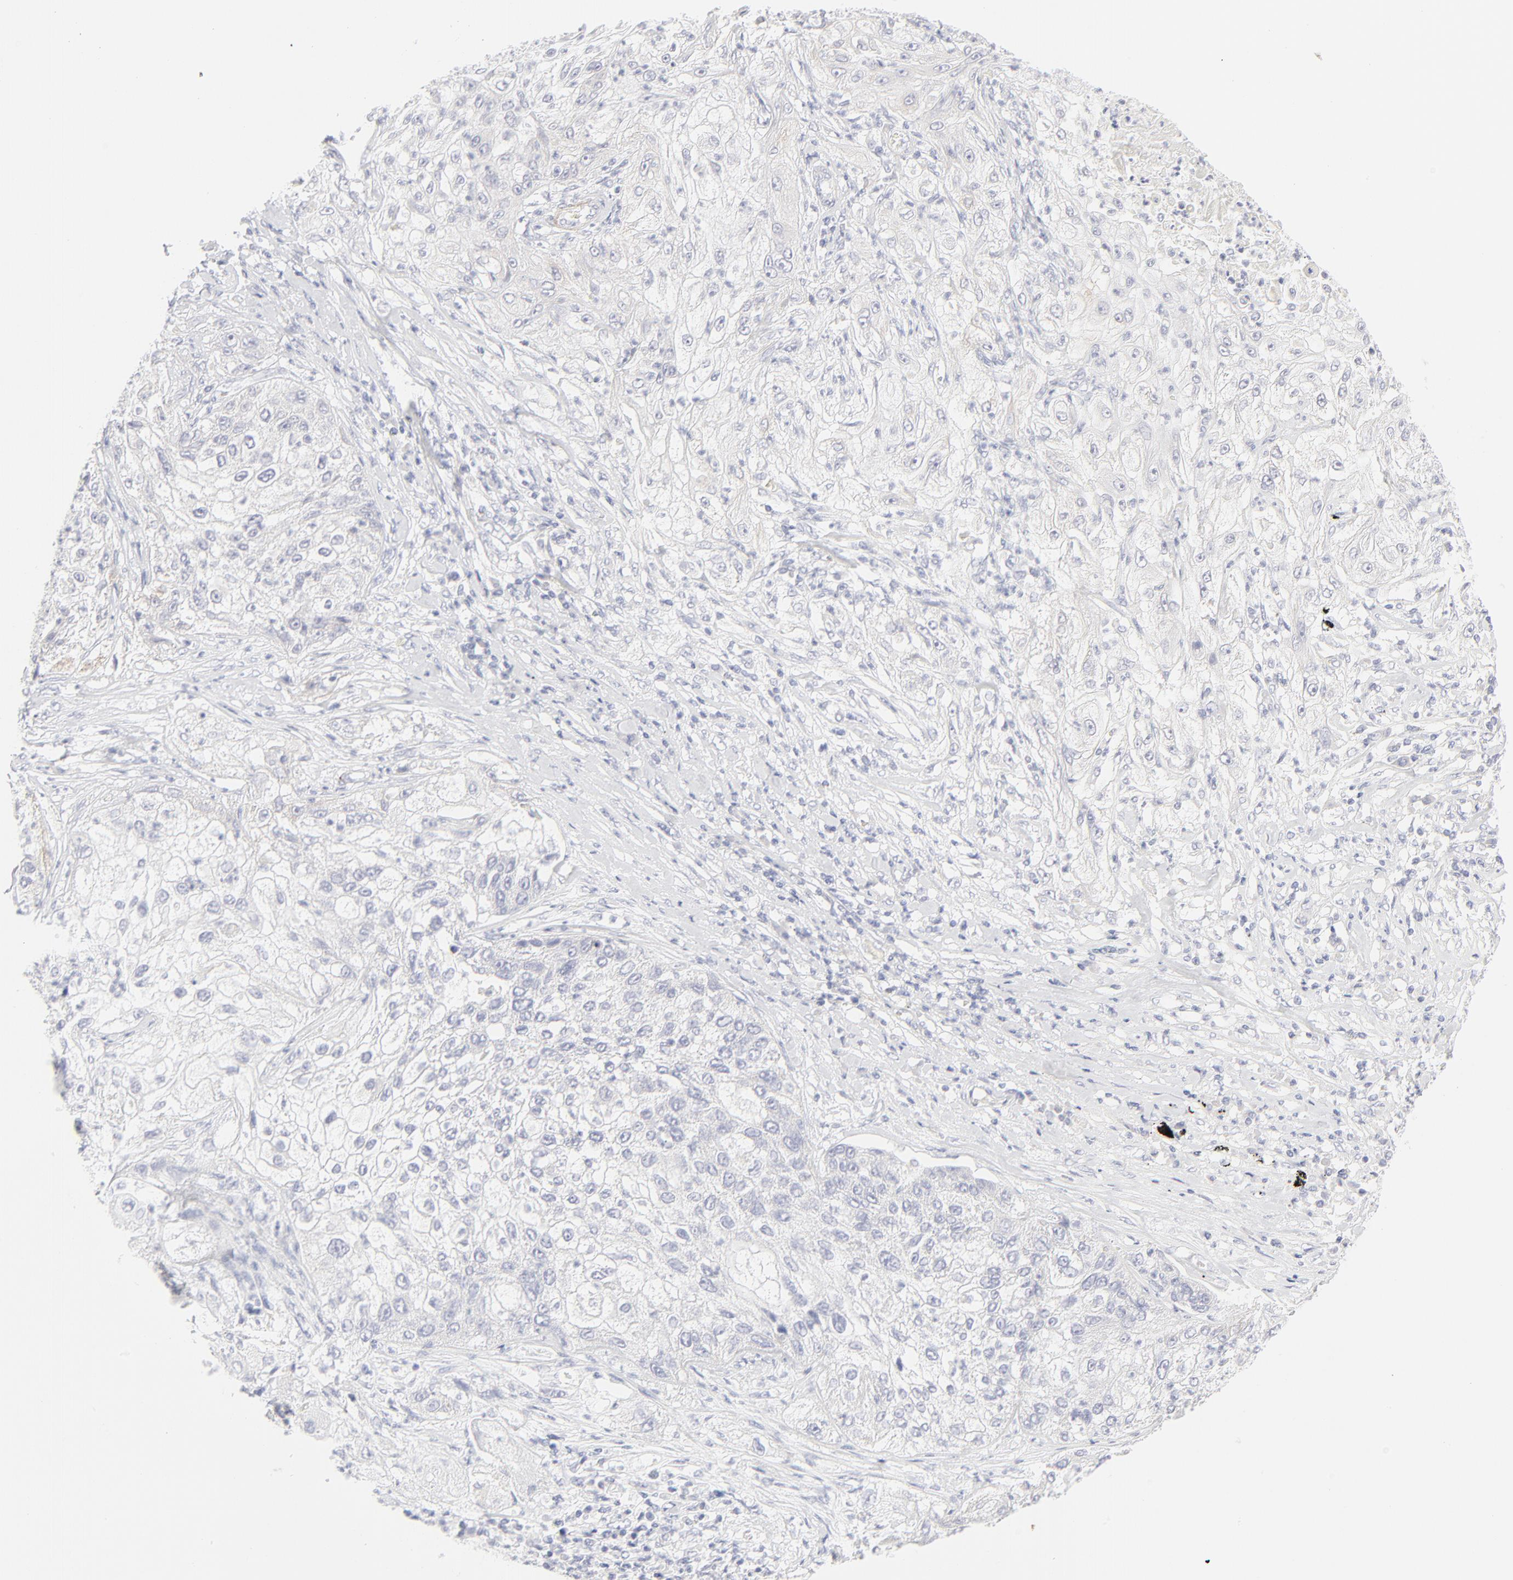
{"staining": {"intensity": "negative", "quantity": "none", "location": "none"}, "tissue": "lung cancer", "cell_type": "Tumor cells", "image_type": "cancer", "snomed": [{"axis": "morphology", "description": "Inflammation, NOS"}, {"axis": "morphology", "description": "Squamous cell carcinoma, NOS"}, {"axis": "topography", "description": "Lymph node"}, {"axis": "topography", "description": "Soft tissue"}, {"axis": "topography", "description": "Lung"}], "caption": "The micrograph shows no significant staining in tumor cells of lung cancer (squamous cell carcinoma). (IHC, brightfield microscopy, high magnification).", "gene": "NPNT", "patient": {"sex": "male", "age": 66}}